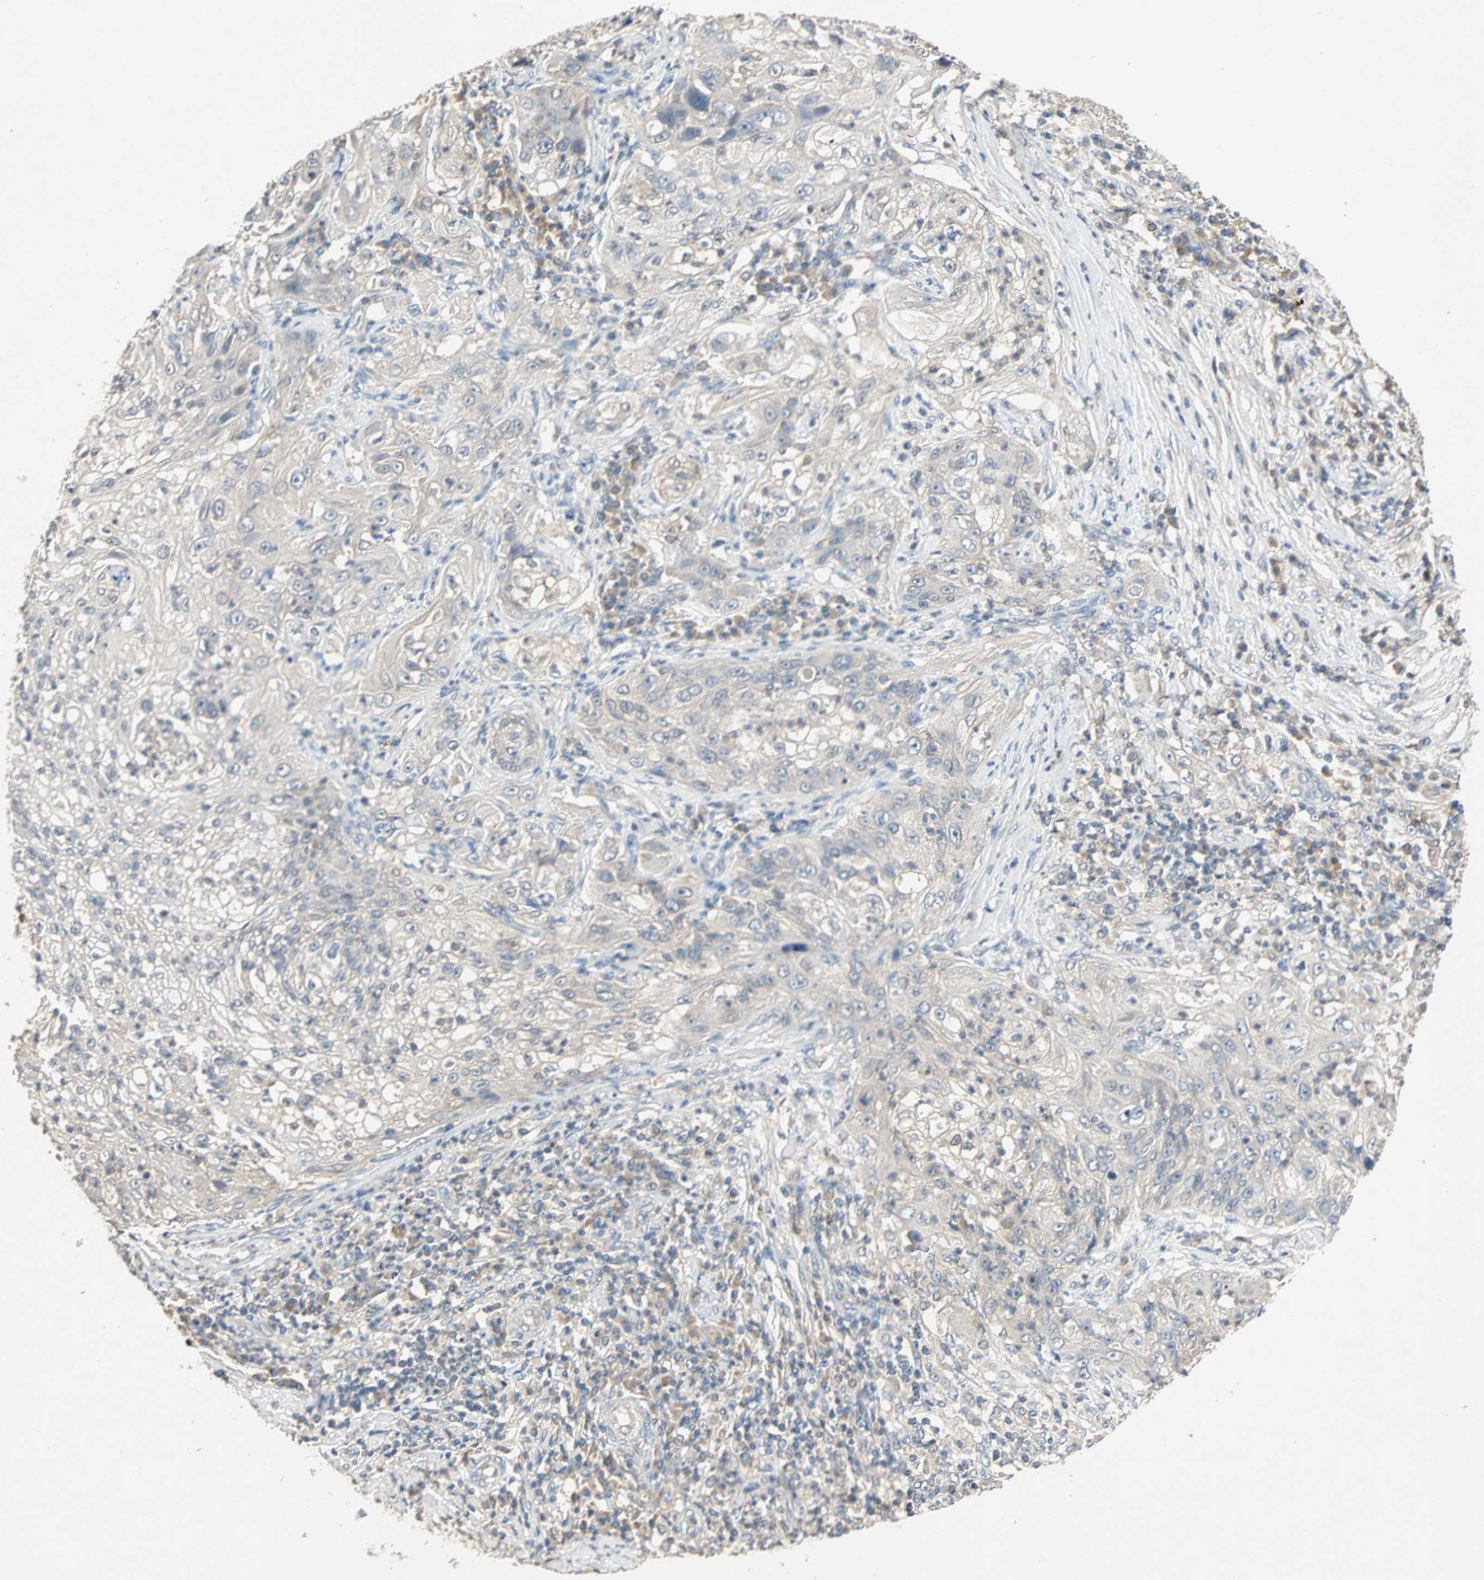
{"staining": {"intensity": "negative", "quantity": "none", "location": "none"}, "tissue": "lung cancer", "cell_type": "Tumor cells", "image_type": "cancer", "snomed": [{"axis": "morphology", "description": "Inflammation, NOS"}, {"axis": "morphology", "description": "Squamous cell carcinoma, NOS"}, {"axis": "topography", "description": "Lymph node"}, {"axis": "topography", "description": "Soft tissue"}, {"axis": "topography", "description": "Lung"}], "caption": "Image shows no significant protein staining in tumor cells of lung cancer (squamous cell carcinoma). (Brightfield microscopy of DAB IHC at high magnification).", "gene": "ADAP1", "patient": {"sex": "male", "age": 66}}